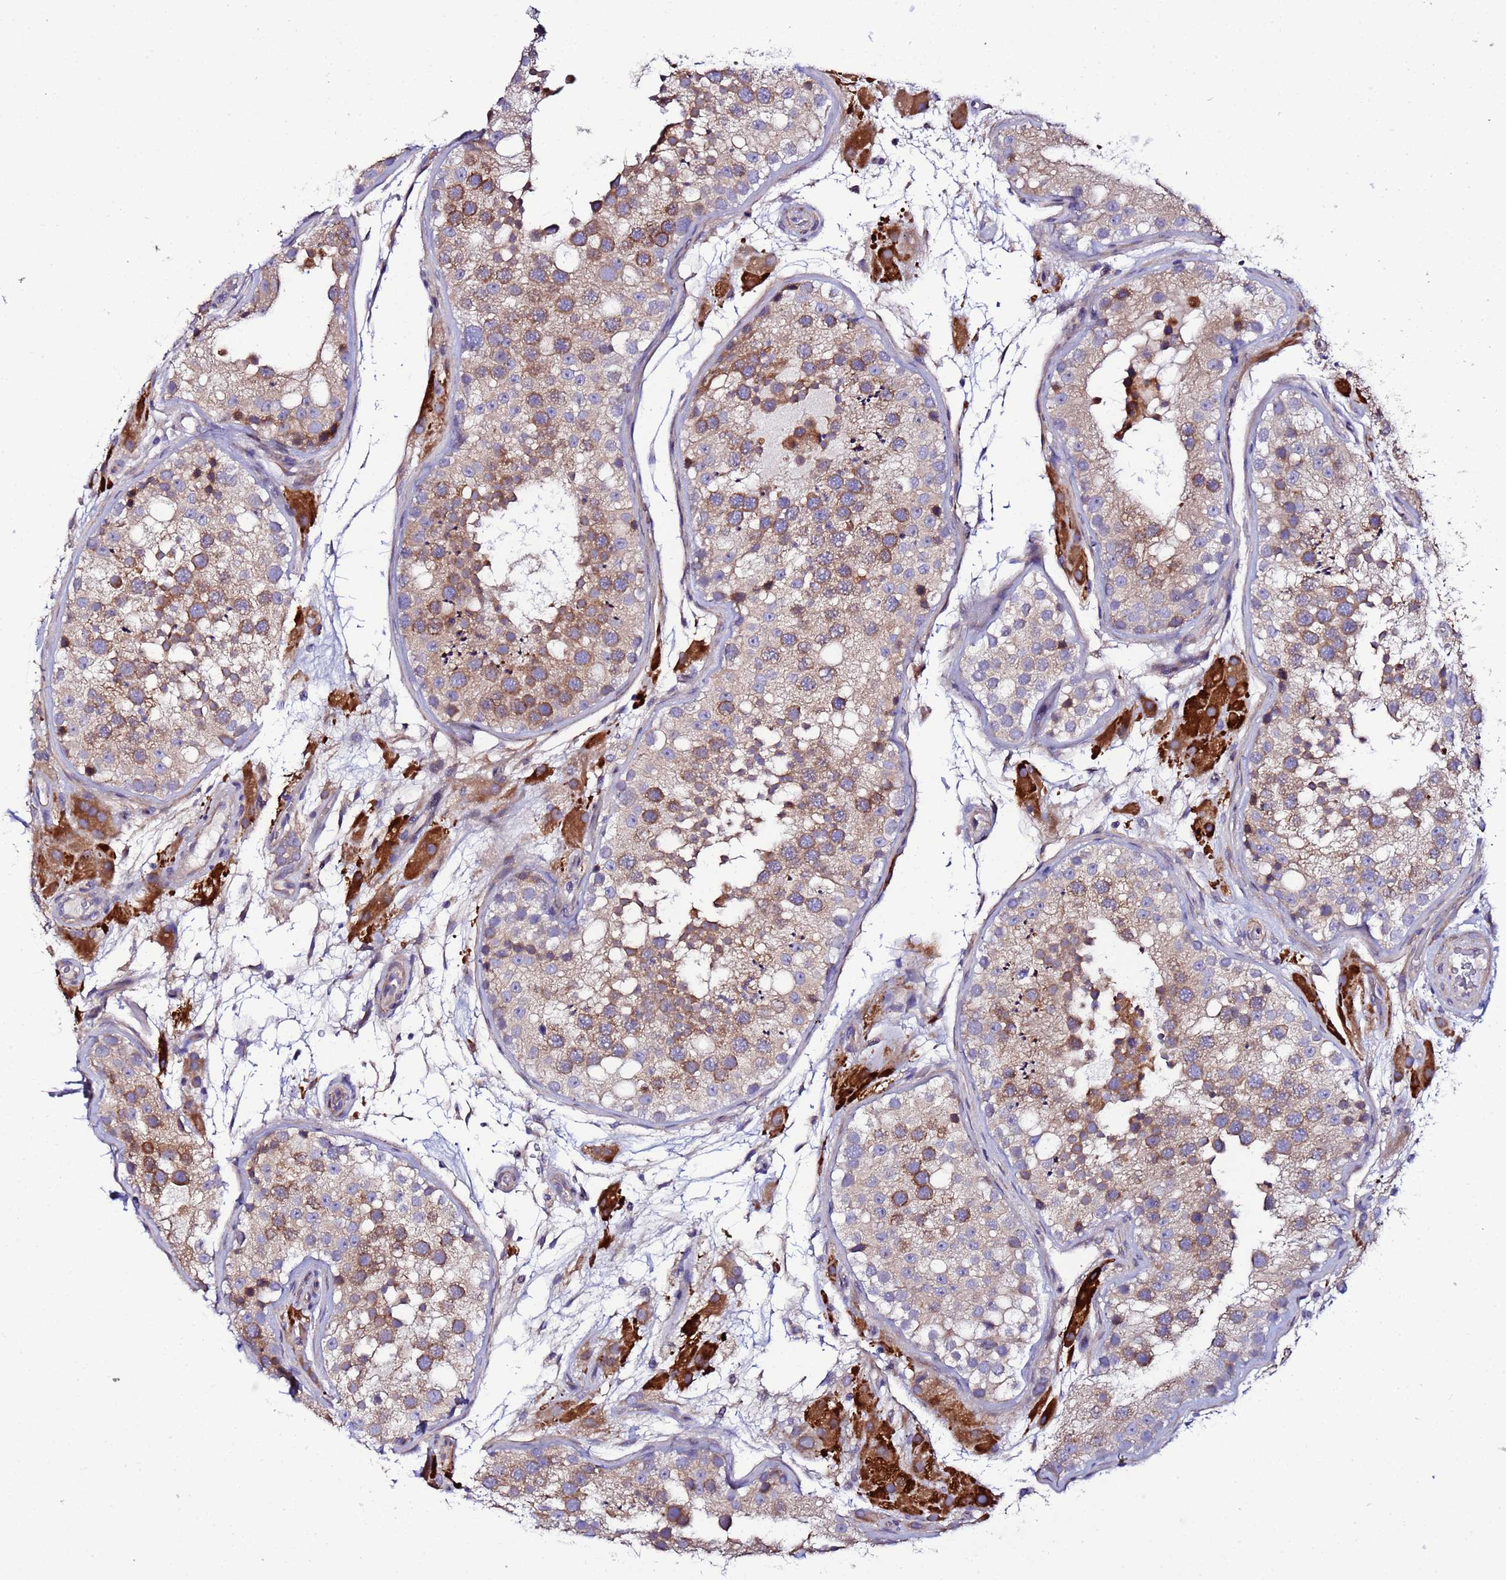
{"staining": {"intensity": "moderate", "quantity": "25%-75%", "location": "cytoplasmic/membranous"}, "tissue": "testis", "cell_type": "Cells in seminiferous ducts", "image_type": "normal", "snomed": [{"axis": "morphology", "description": "Normal tissue, NOS"}, {"axis": "topography", "description": "Testis"}], "caption": "Human testis stained with a brown dye displays moderate cytoplasmic/membranous positive positivity in approximately 25%-75% of cells in seminiferous ducts.", "gene": "JRKL", "patient": {"sex": "male", "age": 26}}